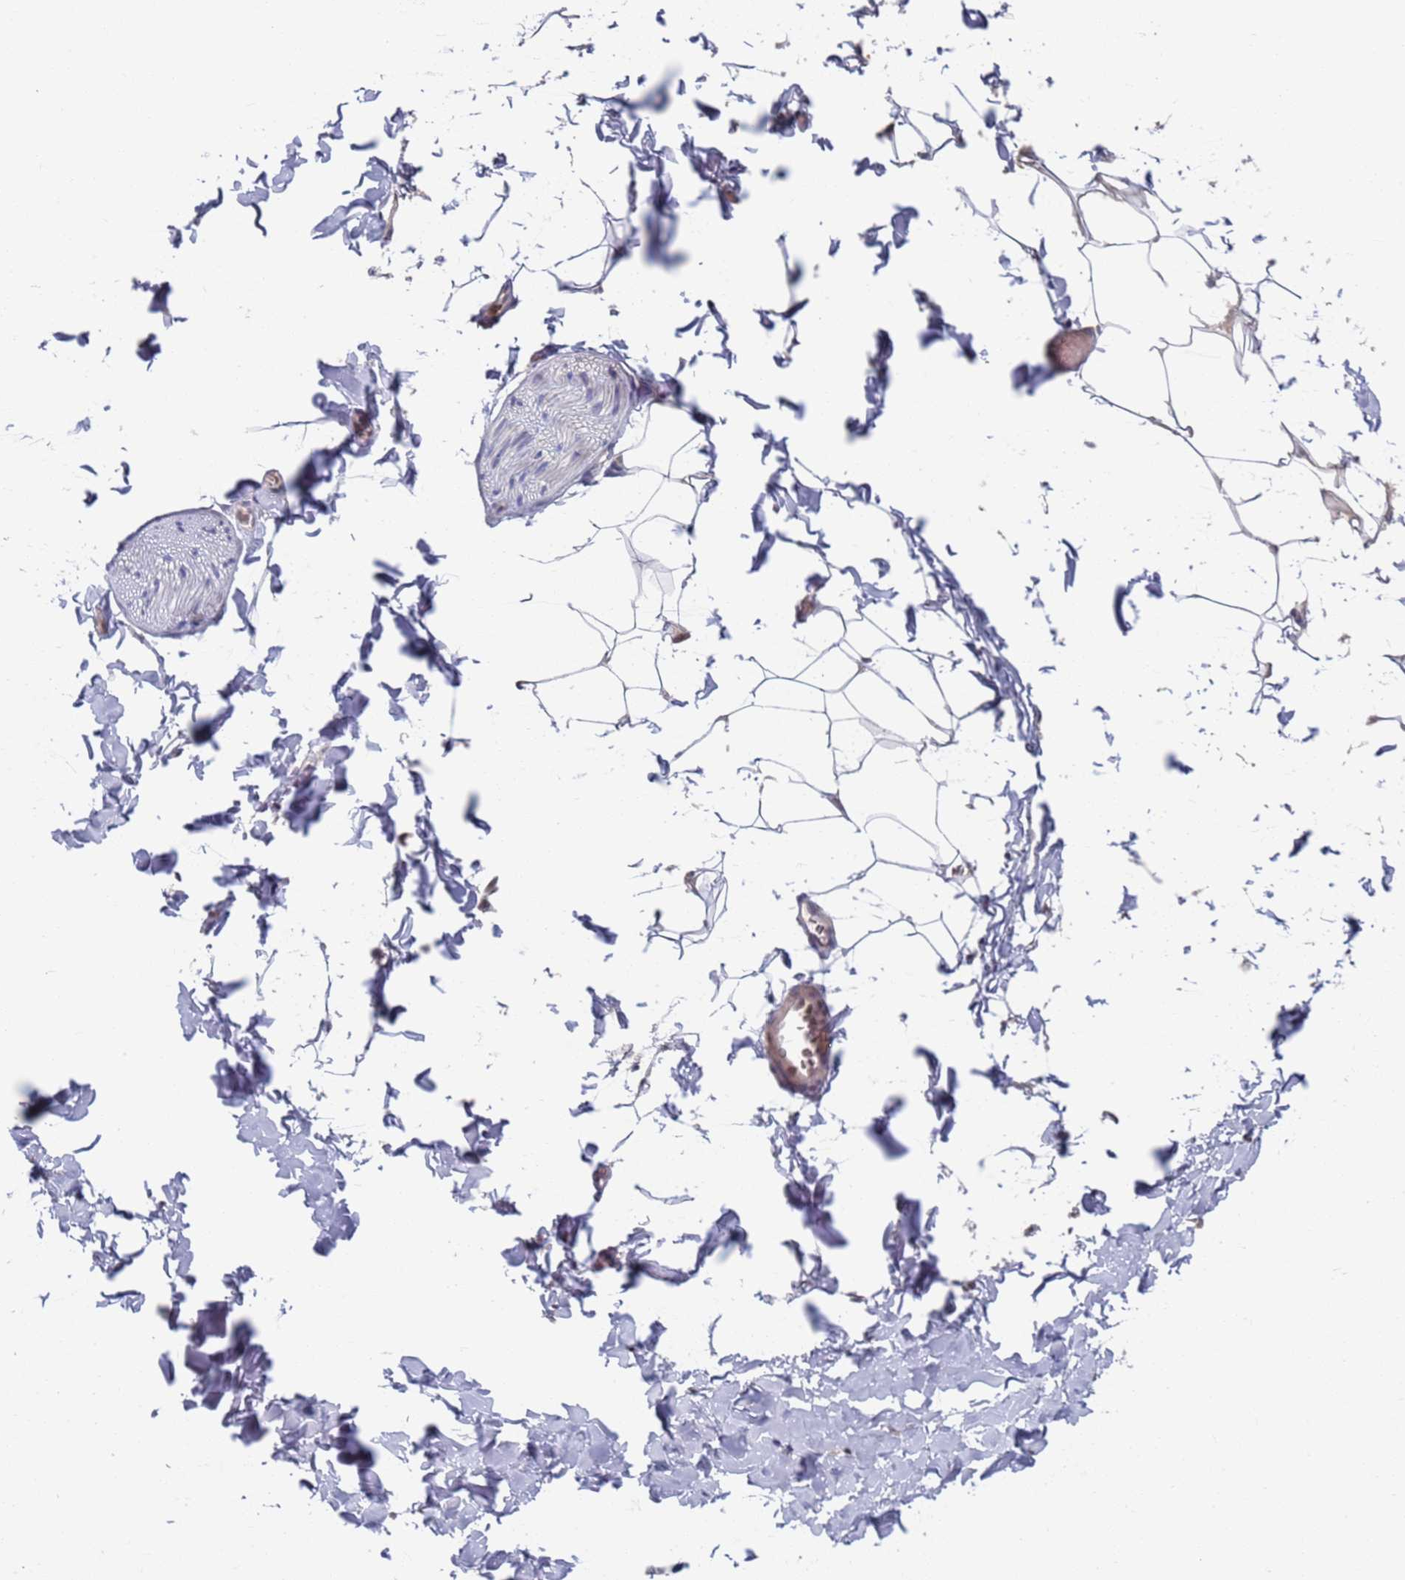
{"staining": {"intensity": "negative", "quantity": "none", "location": "none"}, "tissue": "adipose tissue", "cell_type": "Adipocytes", "image_type": "normal", "snomed": [{"axis": "morphology", "description": "Normal tissue, NOS"}, {"axis": "topography", "description": "Gallbladder"}, {"axis": "topography", "description": "Peripheral nerve tissue"}], "caption": "This is a photomicrograph of immunohistochemistry staining of unremarkable adipose tissue, which shows no expression in adipocytes.", "gene": "RPP25", "patient": {"sex": "male", "age": 38}}